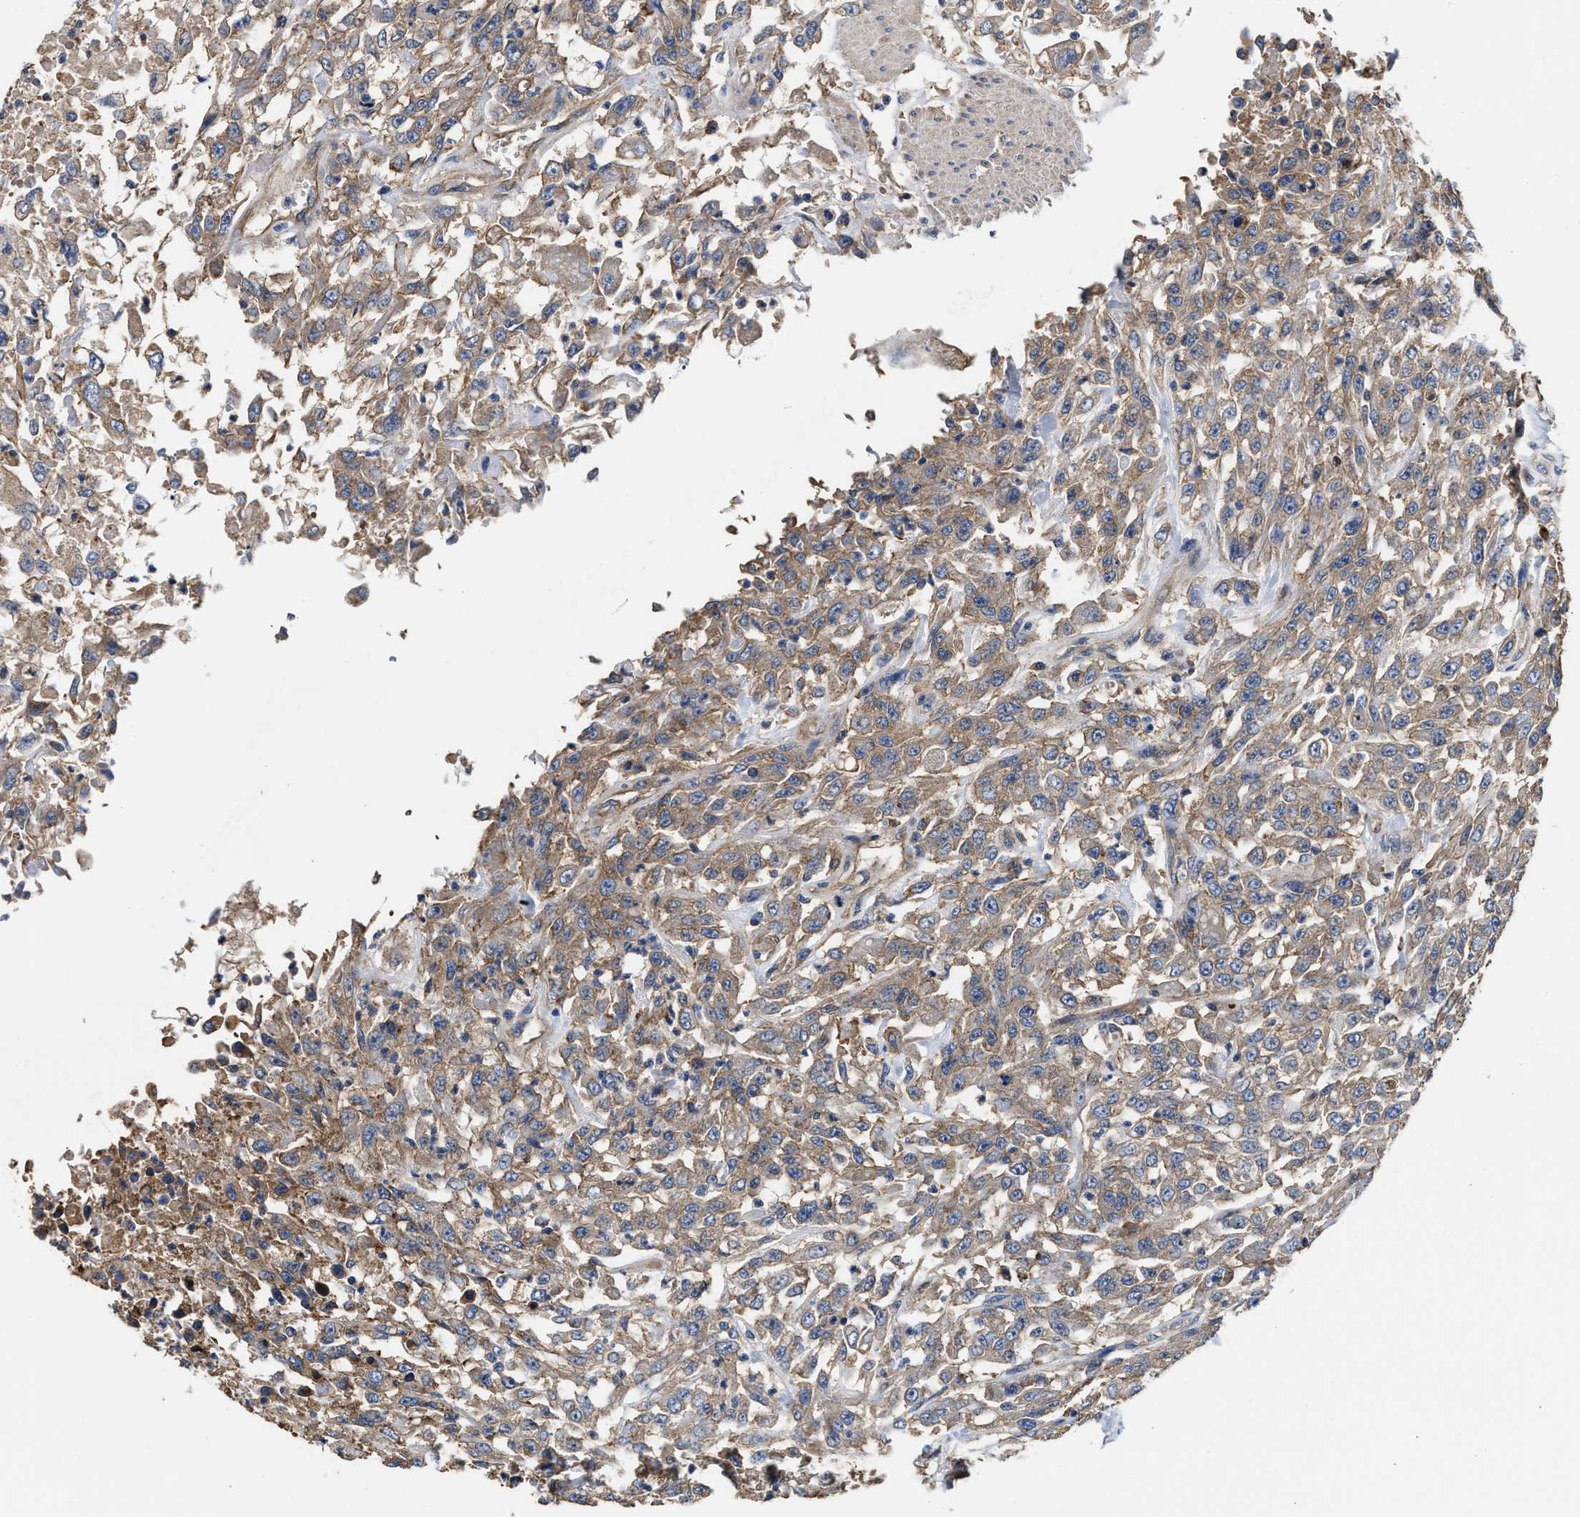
{"staining": {"intensity": "weak", "quantity": ">75%", "location": "cytoplasmic/membranous"}, "tissue": "urothelial cancer", "cell_type": "Tumor cells", "image_type": "cancer", "snomed": [{"axis": "morphology", "description": "Urothelial carcinoma, High grade"}, {"axis": "topography", "description": "Urinary bladder"}], "caption": "A brown stain shows weak cytoplasmic/membranous staining of a protein in human urothelial carcinoma (high-grade) tumor cells. (Brightfield microscopy of DAB IHC at high magnification).", "gene": "KLB", "patient": {"sex": "male", "age": 46}}